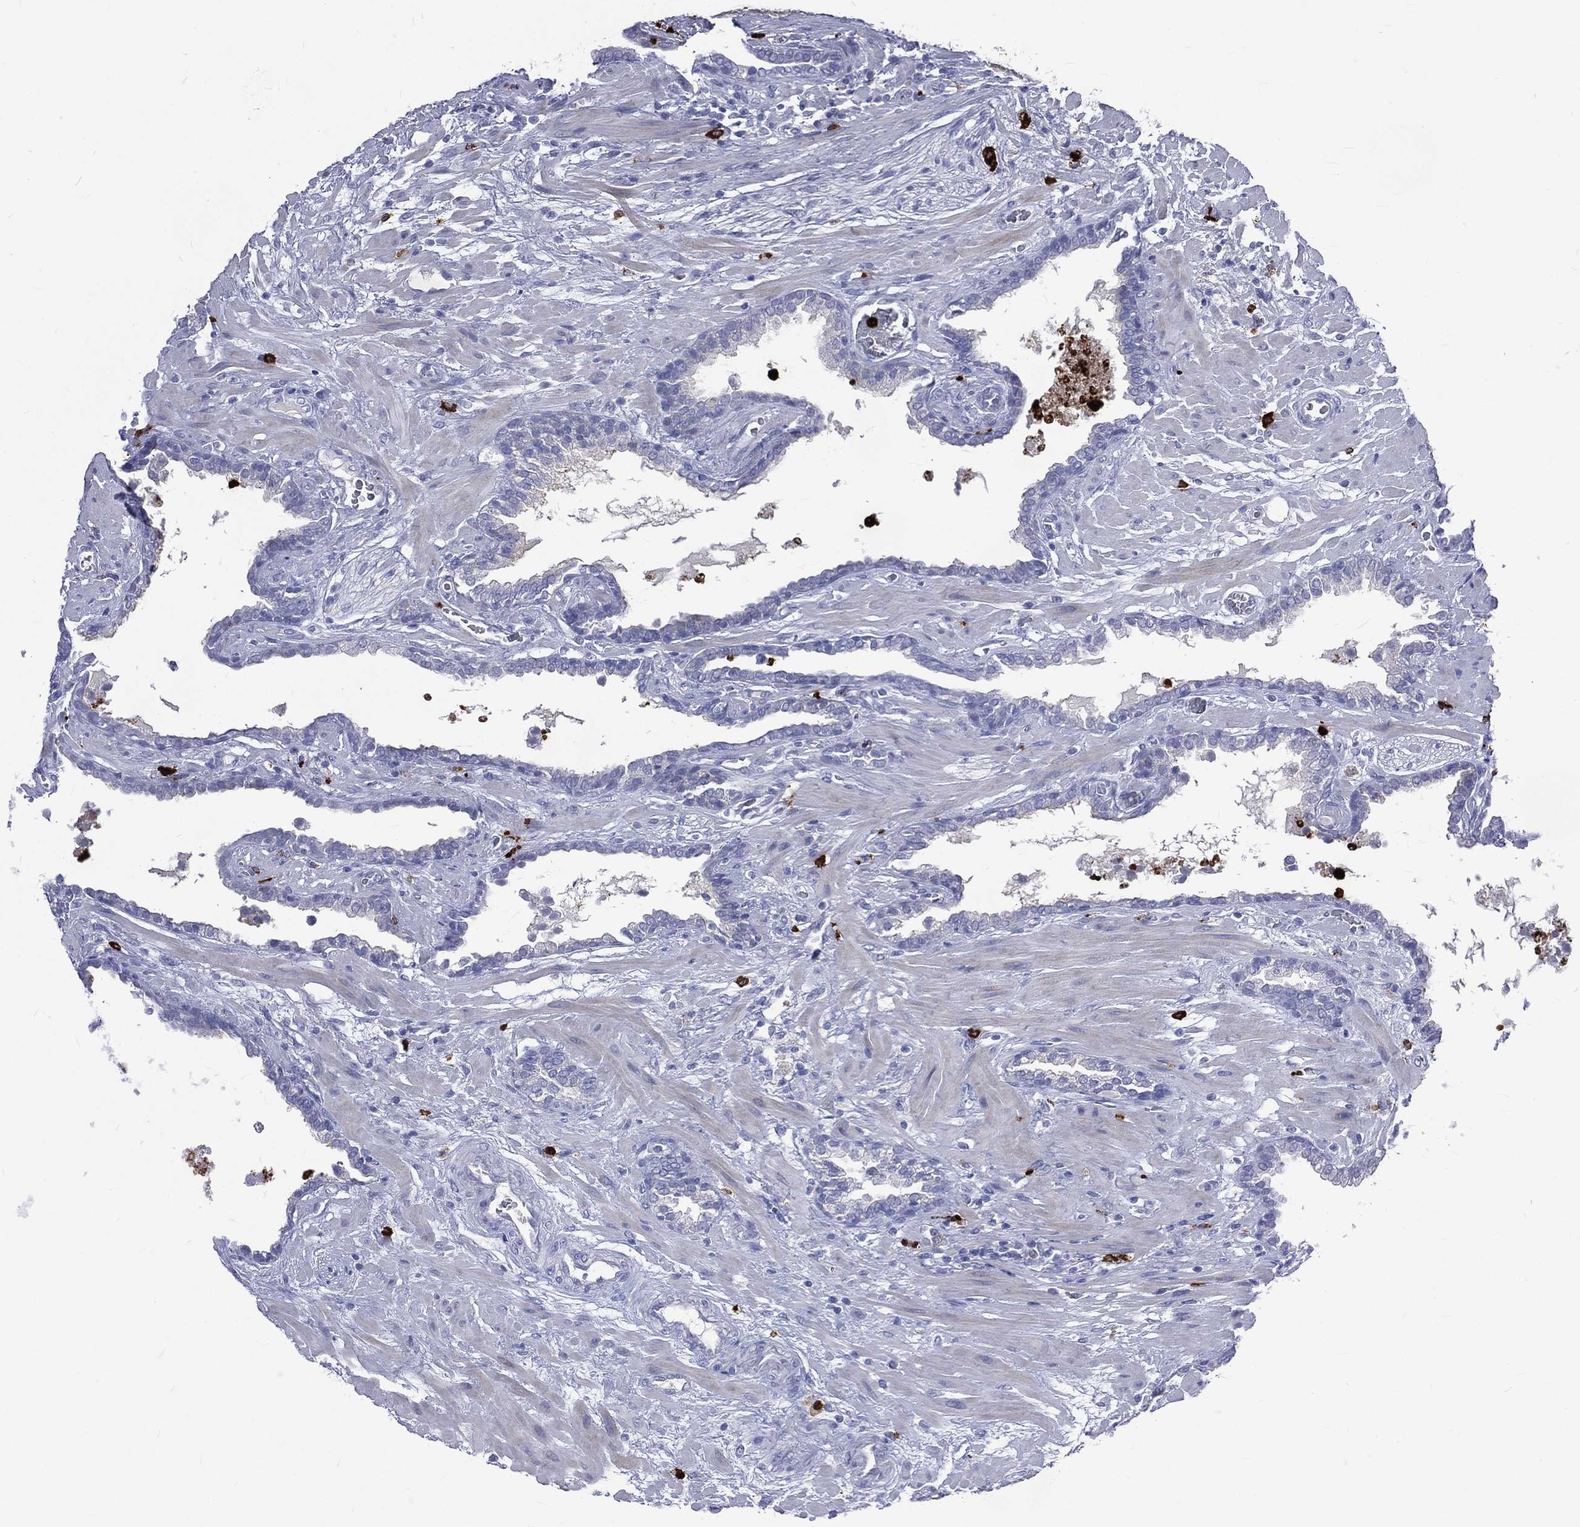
{"staining": {"intensity": "negative", "quantity": "none", "location": "none"}, "tissue": "prostate cancer", "cell_type": "Tumor cells", "image_type": "cancer", "snomed": [{"axis": "morphology", "description": "Adenocarcinoma, Low grade"}, {"axis": "topography", "description": "Prostate"}], "caption": "A micrograph of human prostate cancer is negative for staining in tumor cells.", "gene": "ELANE", "patient": {"sex": "male", "age": 69}}